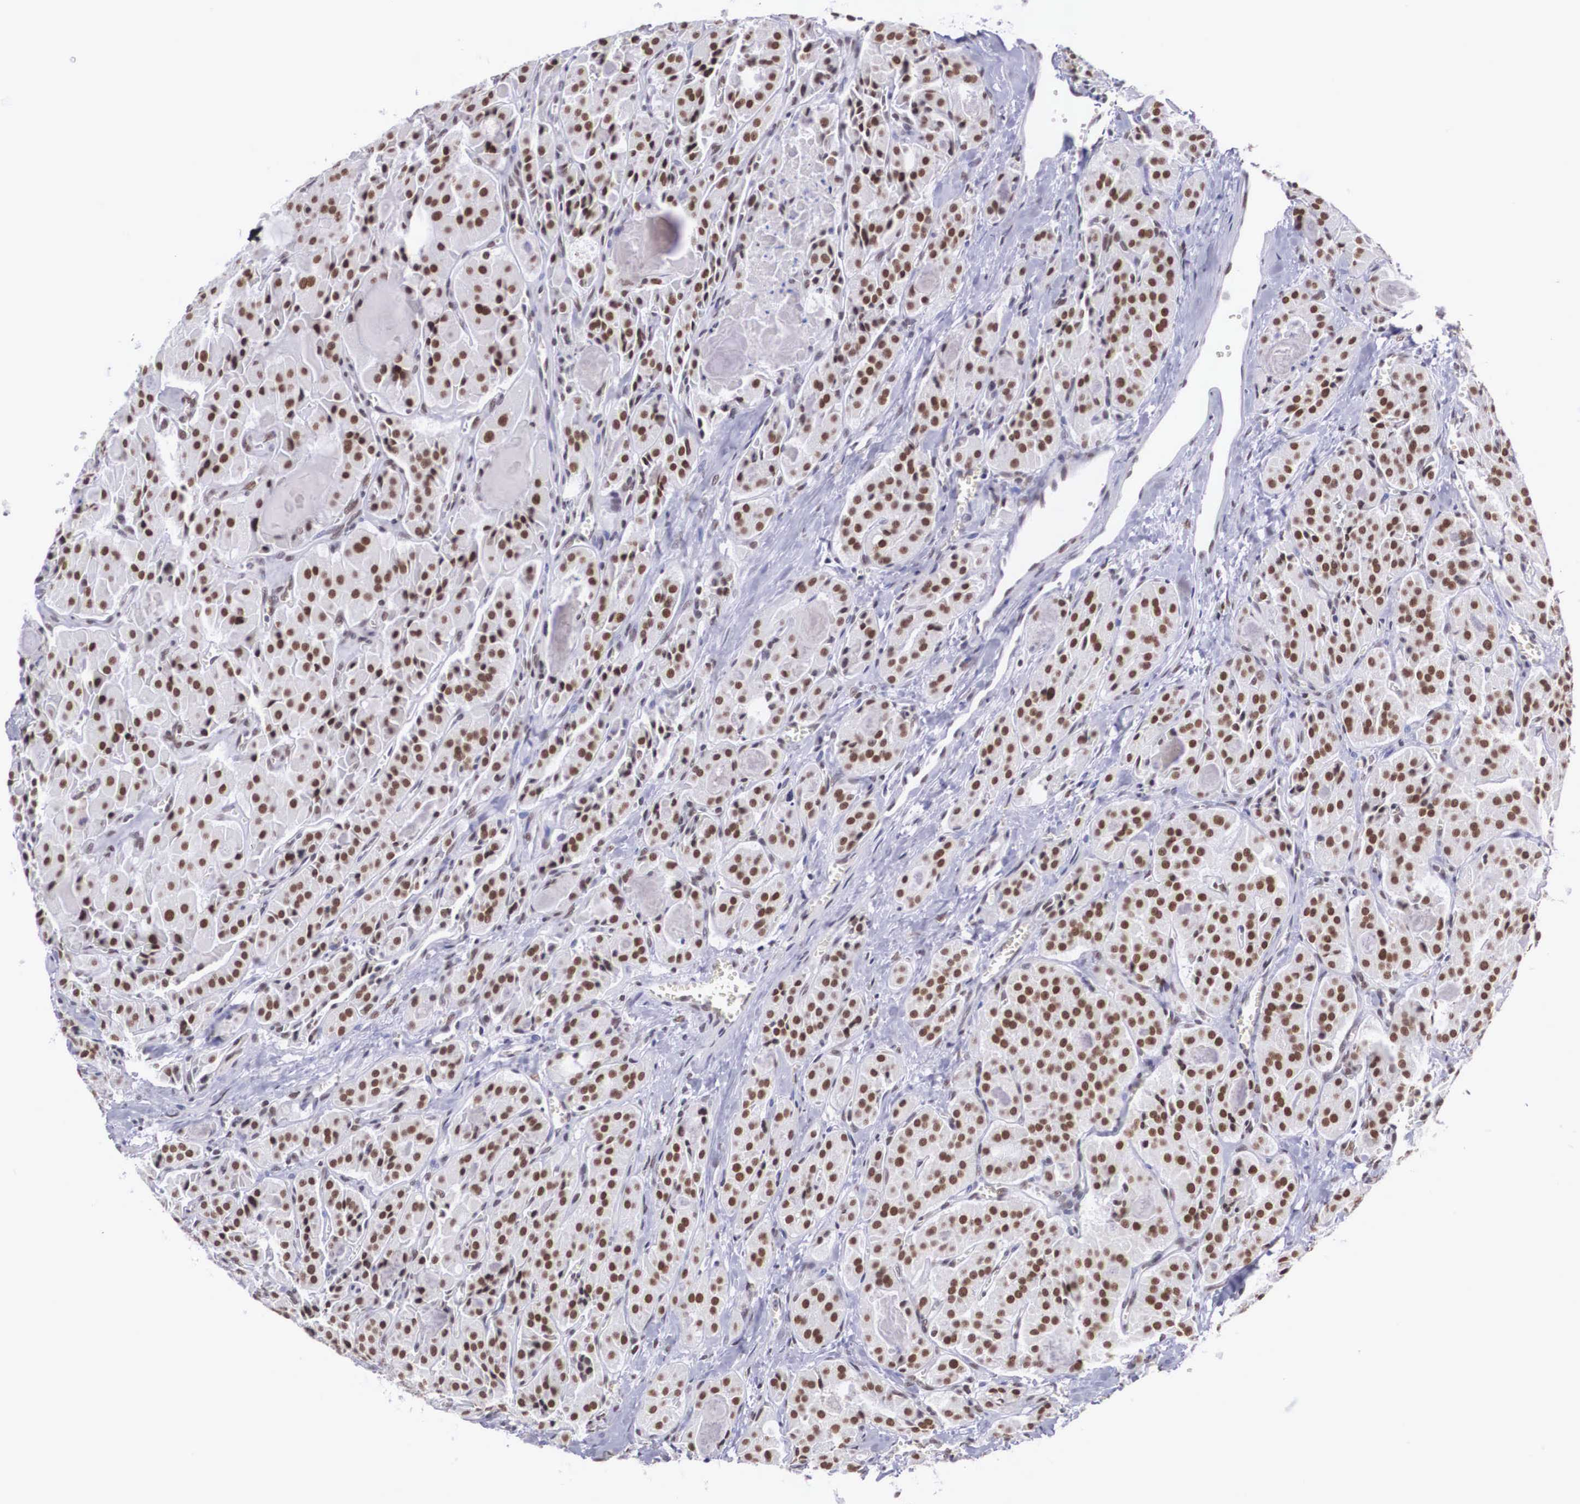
{"staining": {"intensity": "moderate", "quantity": ">75%", "location": "nuclear"}, "tissue": "thyroid cancer", "cell_type": "Tumor cells", "image_type": "cancer", "snomed": [{"axis": "morphology", "description": "Carcinoma, NOS"}, {"axis": "topography", "description": "Thyroid gland"}], "caption": "Immunohistochemistry (IHC) (DAB (3,3'-diaminobenzidine)) staining of human thyroid cancer (carcinoma) shows moderate nuclear protein staining in approximately >75% of tumor cells. The protein is shown in brown color, while the nuclei are stained blue.", "gene": "CSTF2", "patient": {"sex": "male", "age": 76}}